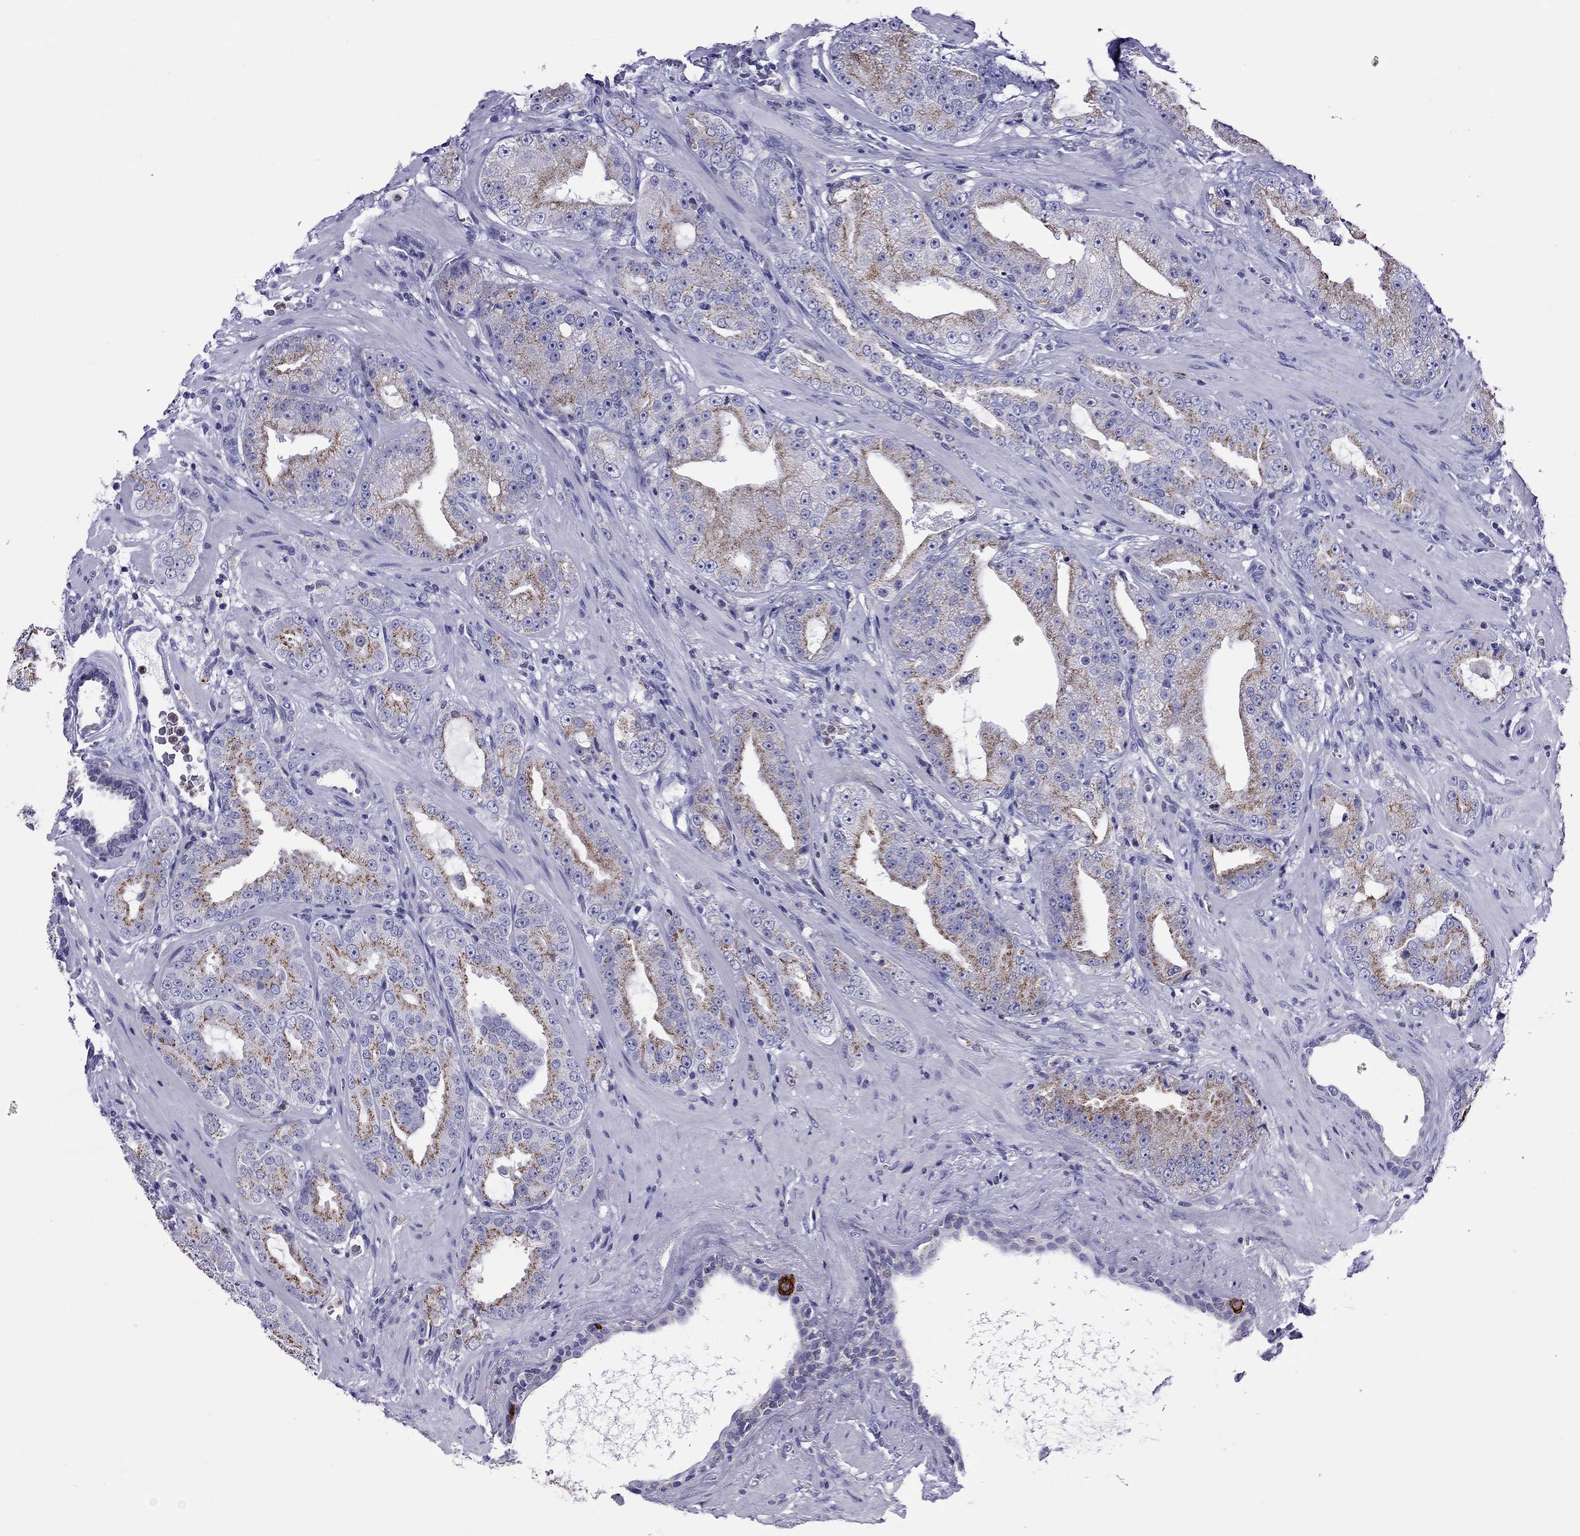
{"staining": {"intensity": "weak", "quantity": "25%-75%", "location": "cytoplasmic/membranous"}, "tissue": "prostate cancer", "cell_type": "Tumor cells", "image_type": "cancer", "snomed": [{"axis": "morphology", "description": "Adenocarcinoma, Low grade"}, {"axis": "topography", "description": "Prostate"}], "caption": "Weak cytoplasmic/membranous expression is seen in approximately 25%-75% of tumor cells in prostate cancer (adenocarcinoma (low-grade)).", "gene": "SCG2", "patient": {"sex": "male", "age": 62}}